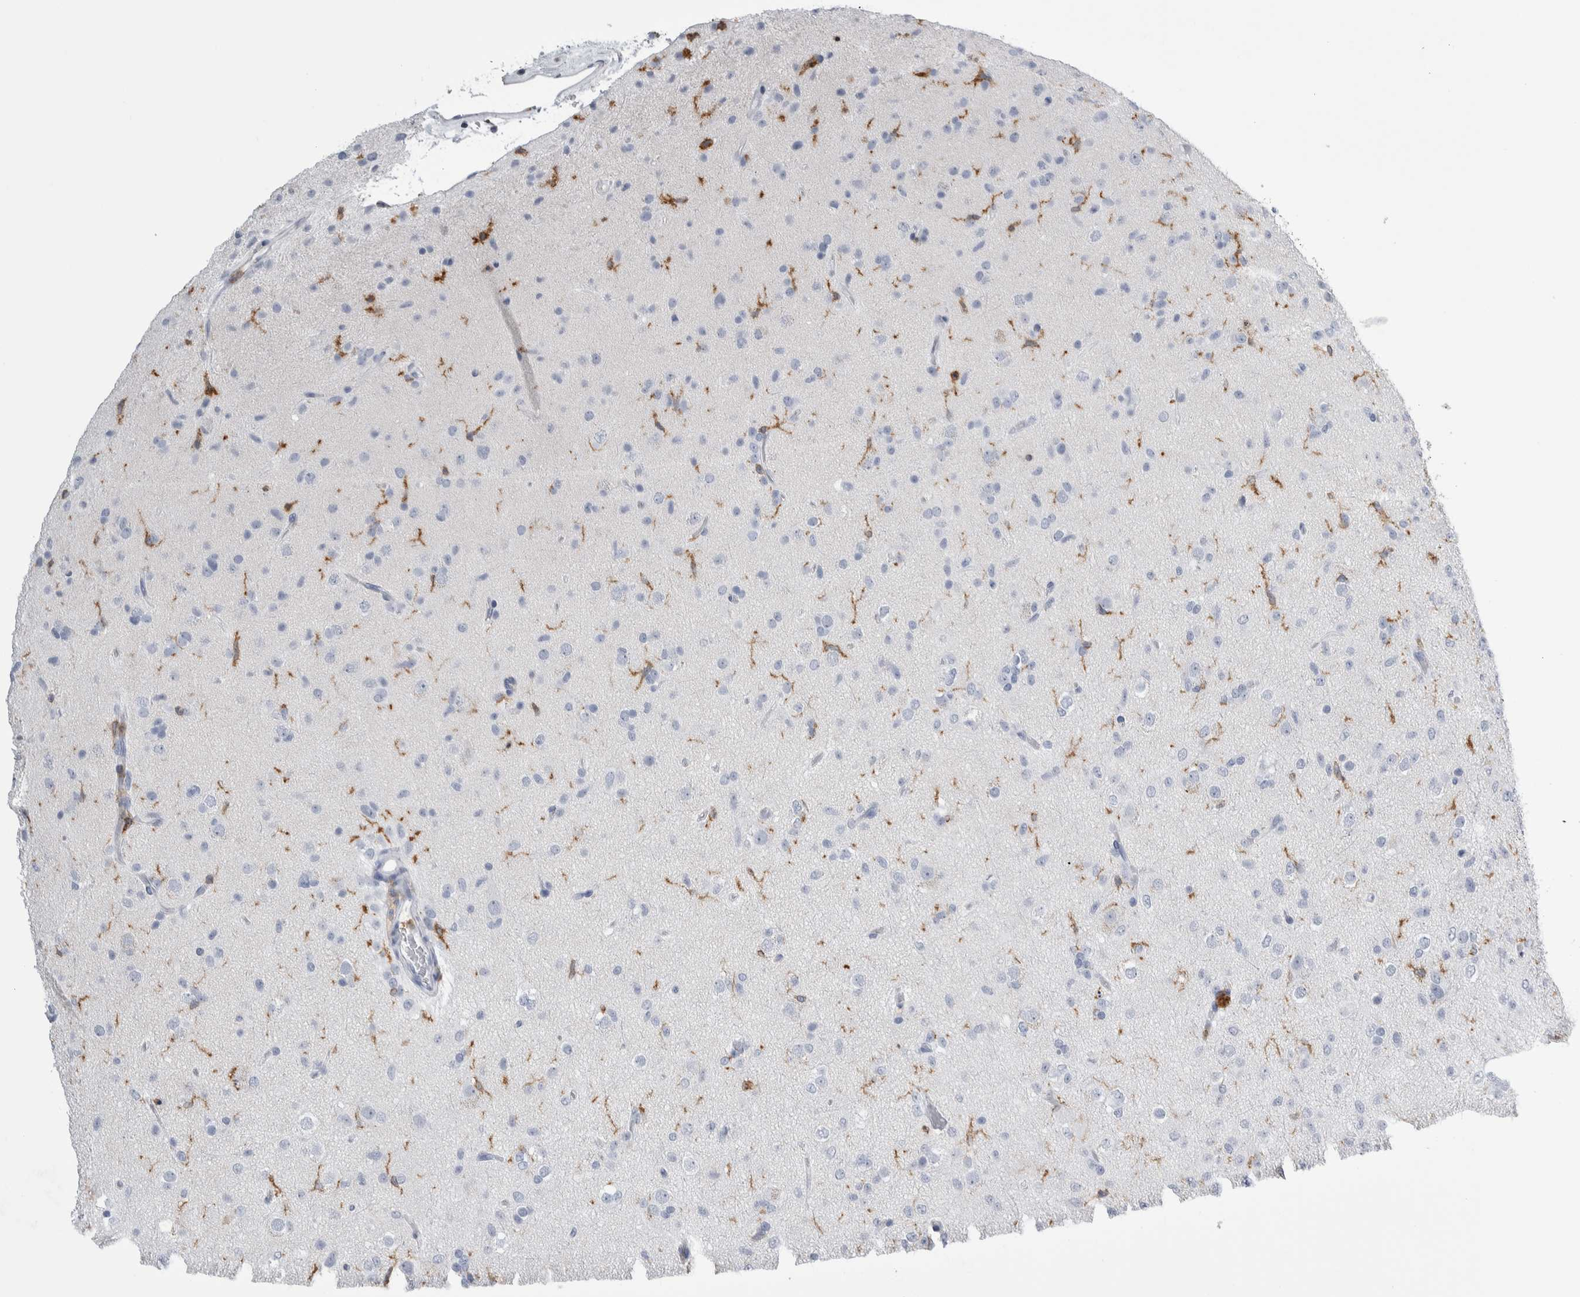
{"staining": {"intensity": "moderate", "quantity": "<25%", "location": "cytoplasmic/membranous"}, "tissue": "glioma", "cell_type": "Tumor cells", "image_type": "cancer", "snomed": [{"axis": "morphology", "description": "Glioma, malignant, Low grade"}, {"axis": "topography", "description": "Brain"}], "caption": "Malignant low-grade glioma was stained to show a protein in brown. There is low levels of moderate cytoplasmic/membranous staining in about <25% of tumor cells. Using DAB (3,3'-diaminobenzidine) (brown) and hematoxylin (blue) stains, captured at high magnification using brightfield microscopy.", "gene": "SKAP2", "patient": {"sex": "male", "age": 65}}